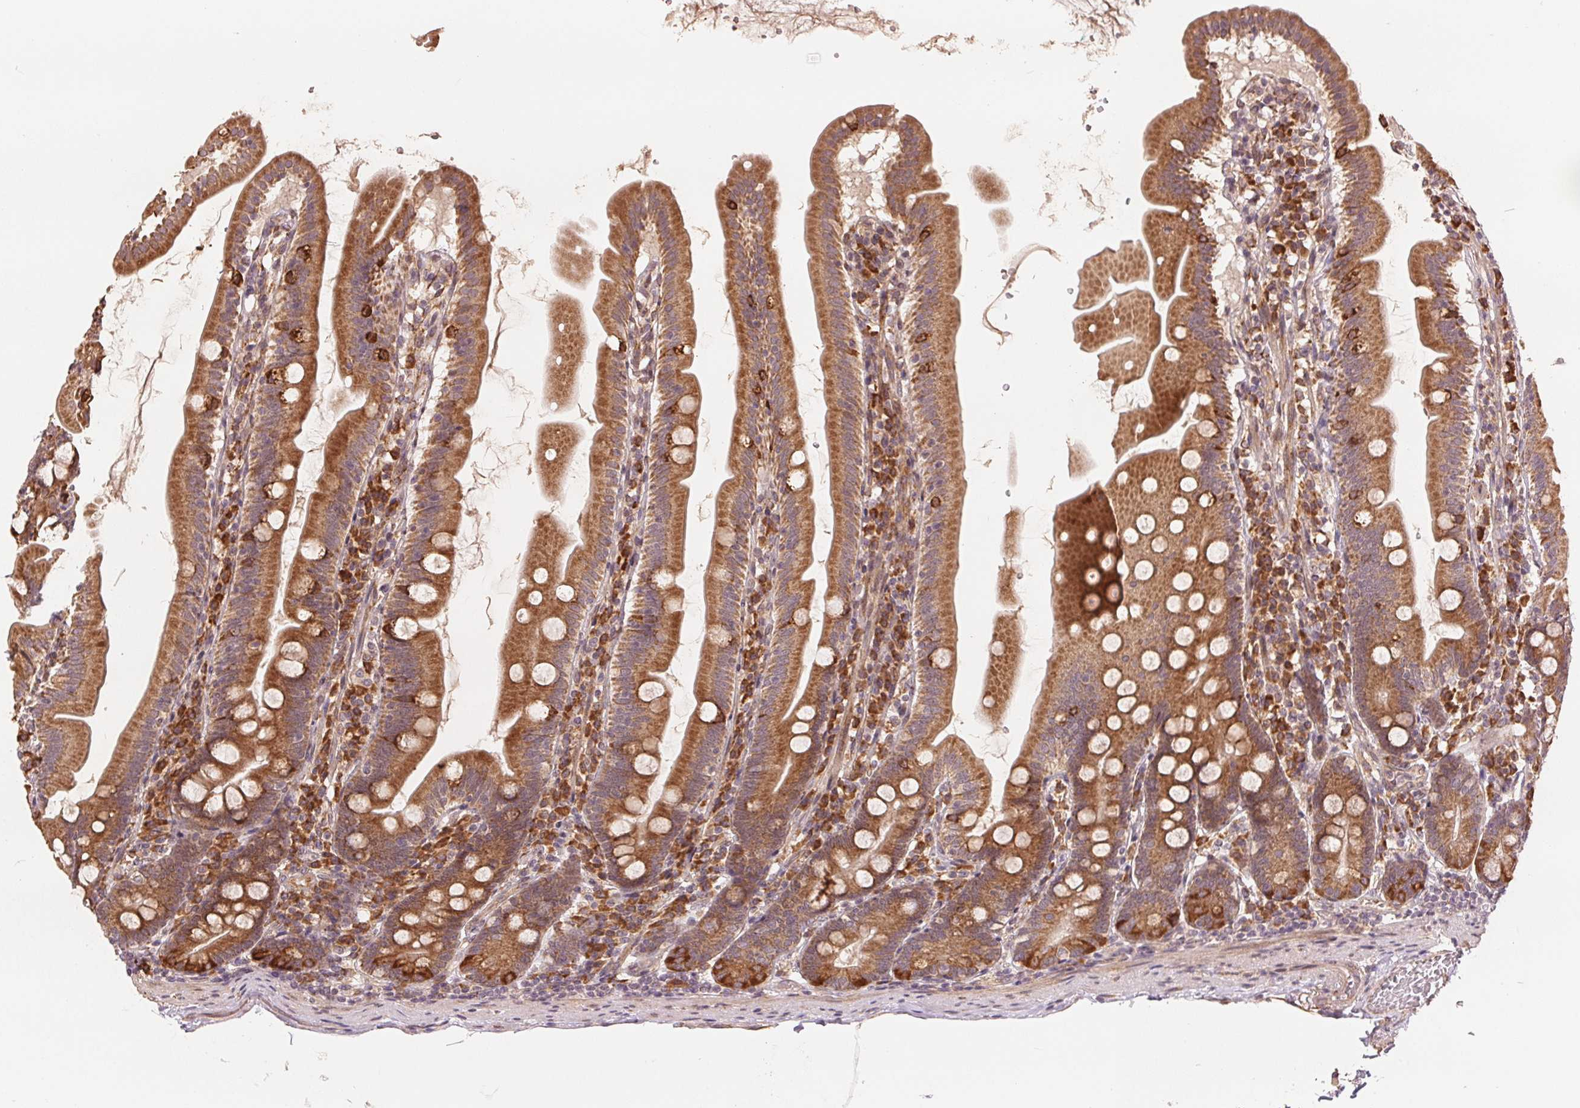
{"staining": {"intensity": "strong", "quantity": ">75%", "location": "cytoplasmic/membranous"}, "tissue": "duodenum", "cell_type": "Glandular cells", "image_type": "normal", "snomed": [{"axis": "morphology", "description": "Normal tissue, NOS"}, {"axis": "topography", "description": "Duodenum"}], "caption": "IHC histopathology image of normal human duodenum stained for a protein (brown), which exhibits high levels of strong cytoplasmic/membranous positivity in approximately >75% of glandular cells.", "gene": "SLC20A1", "patient": {"sex": "female", "age": 67}}